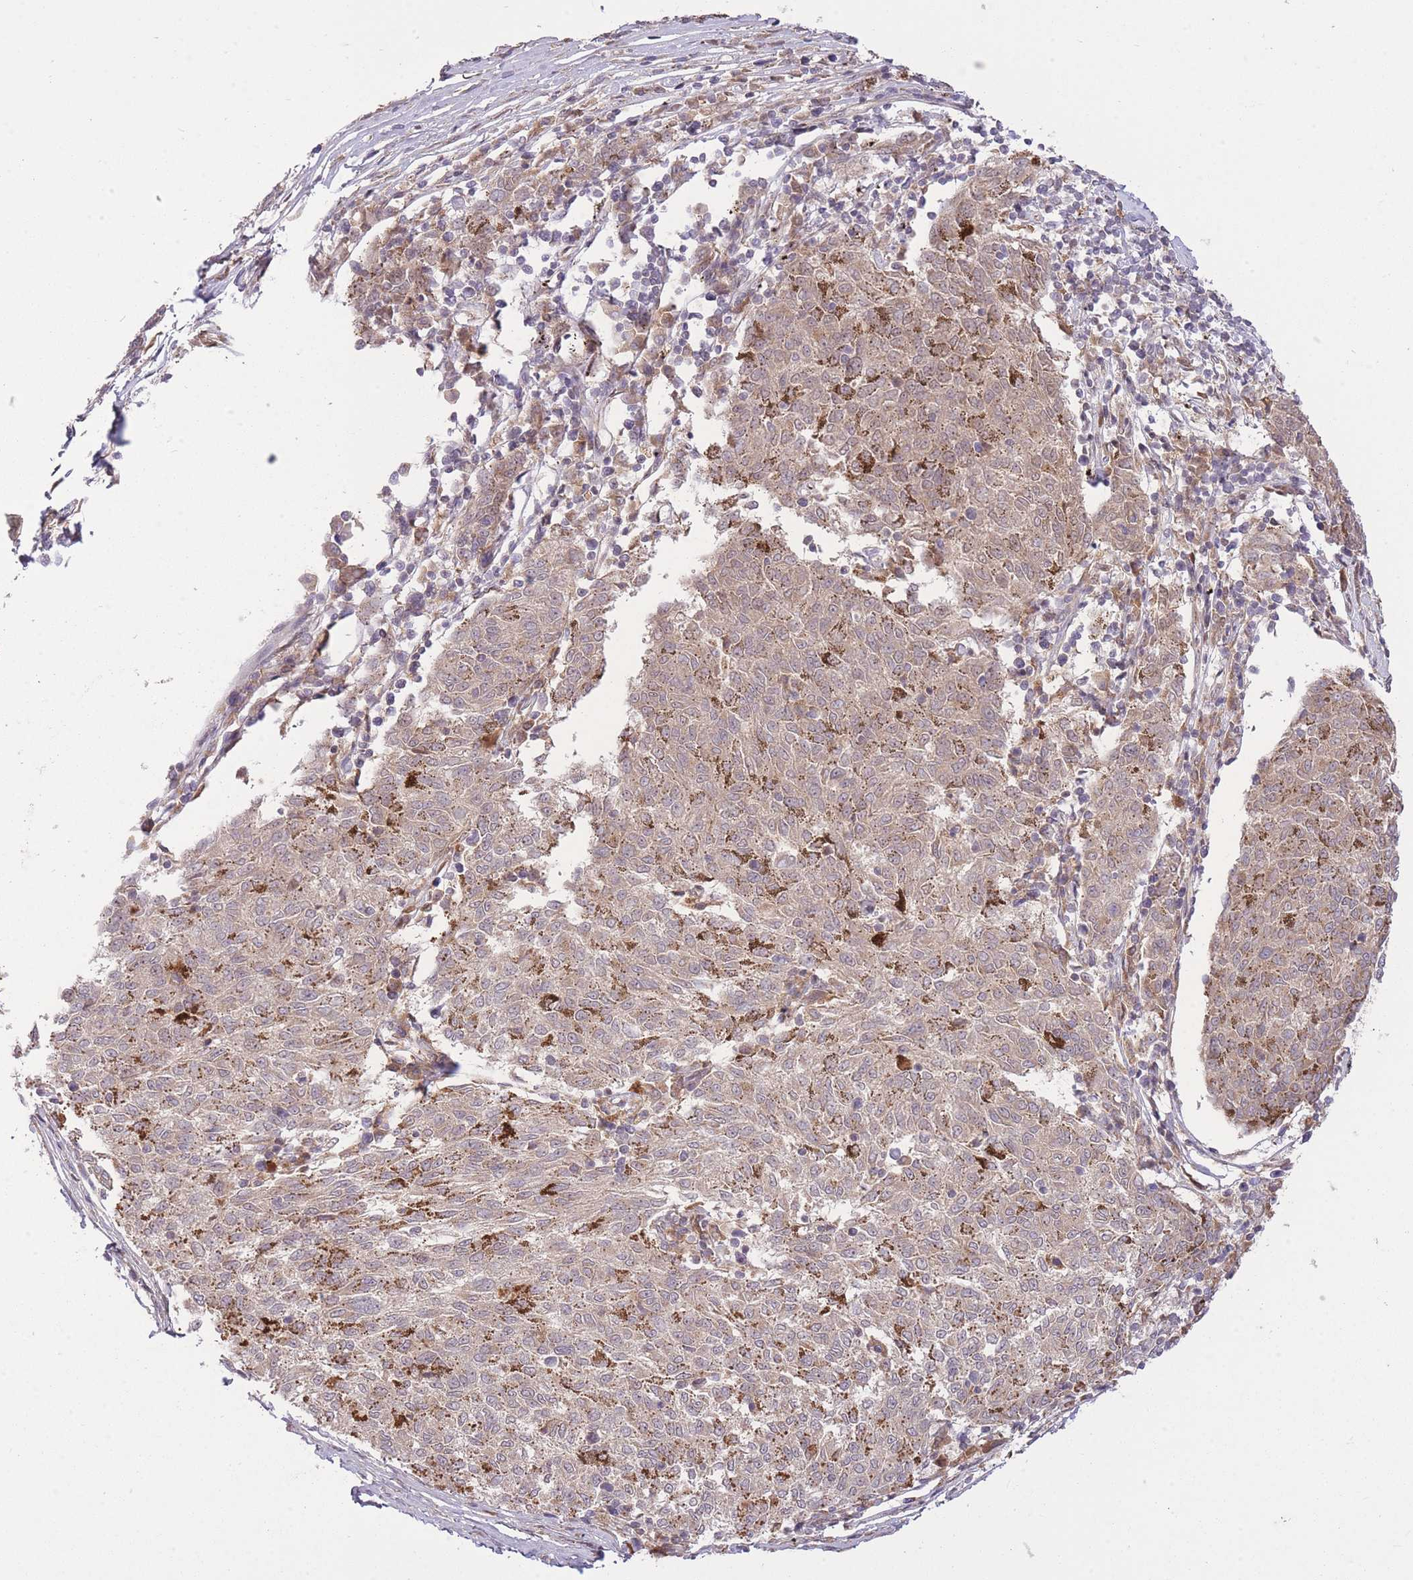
{"staining": {"intensity": "weak", "quantity": "25%-75%", "location": "cytoplasmic/membranous"}, "tissue": "melanoma", "cell_type": "Tumor cells", "image_type": "cancer", "snomed": [{"axis": "morphology", "description": "Malignant melanoma, NOS"}, {"axis": "topography", "description": "Skin"}], "caption": "Immunohistochemistry micrograph of malignant melanoma stained for a protein (brown), which exhibits low levels of weak cytoplasmic/membranous staining in about 25%-75% of tumor cells.", "gene": "ZNF391", "patient": {"sex": "female", "age": 72}}